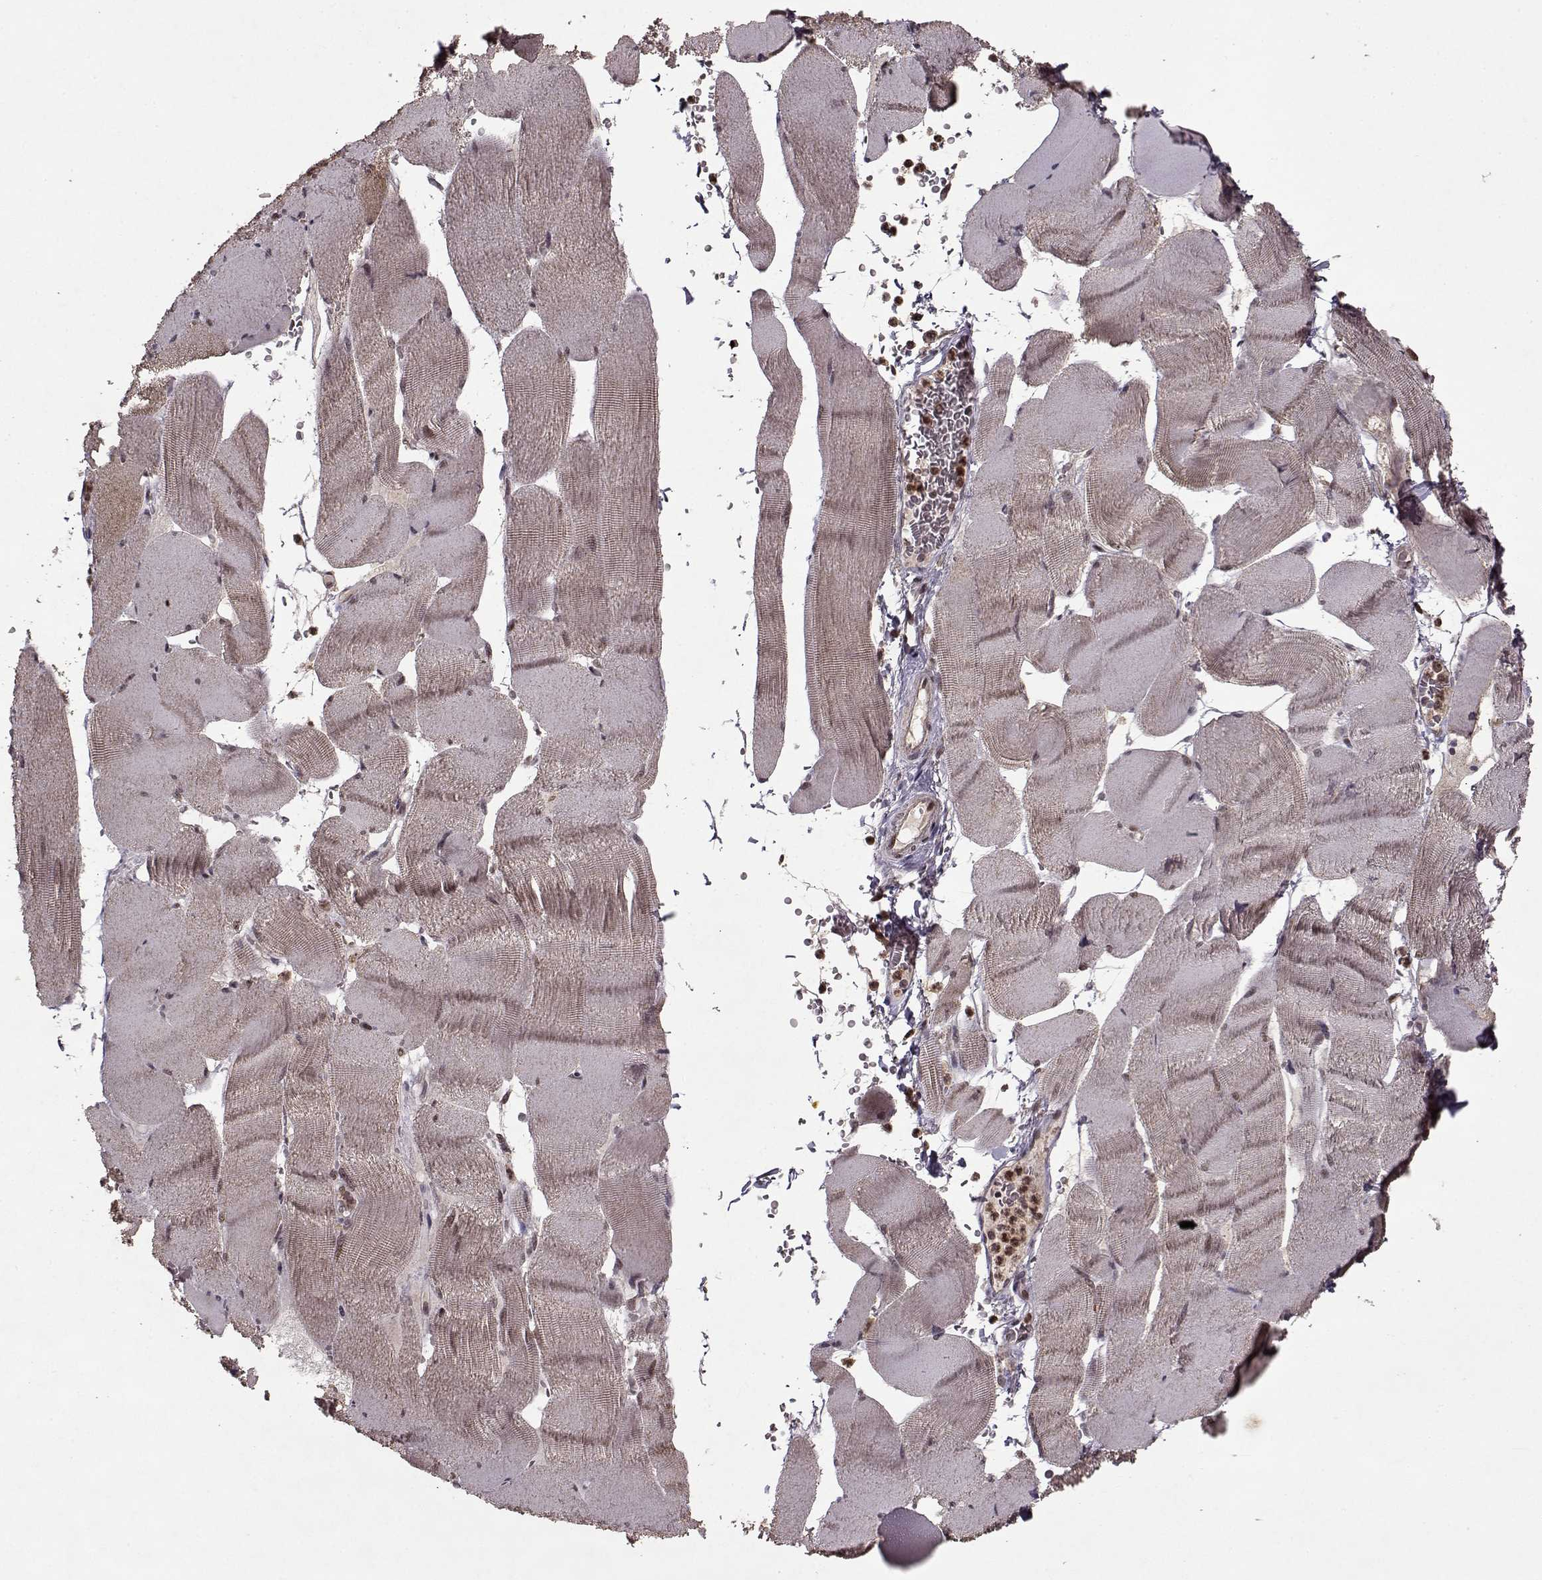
{"staining": {"intensity": "weak", "quantity": "25%-75%", "location": "nuclear"}, "tissue": "skeletal muscle", "cell_type": "Myocytes", "image_type": "normal", "snomed": [{"axis": "morphology", "description": "Normal tissue, NOS"}, {"axis": "topography", "description": "Skeletal muscle"}], "caption": "Protein expression analysis of benign skeletal muscle reveals weak nuclear staining in about 25%-75% of myocytes.", "gene": "PSMA7", "patient": {"sex": "male", "age": 56}}